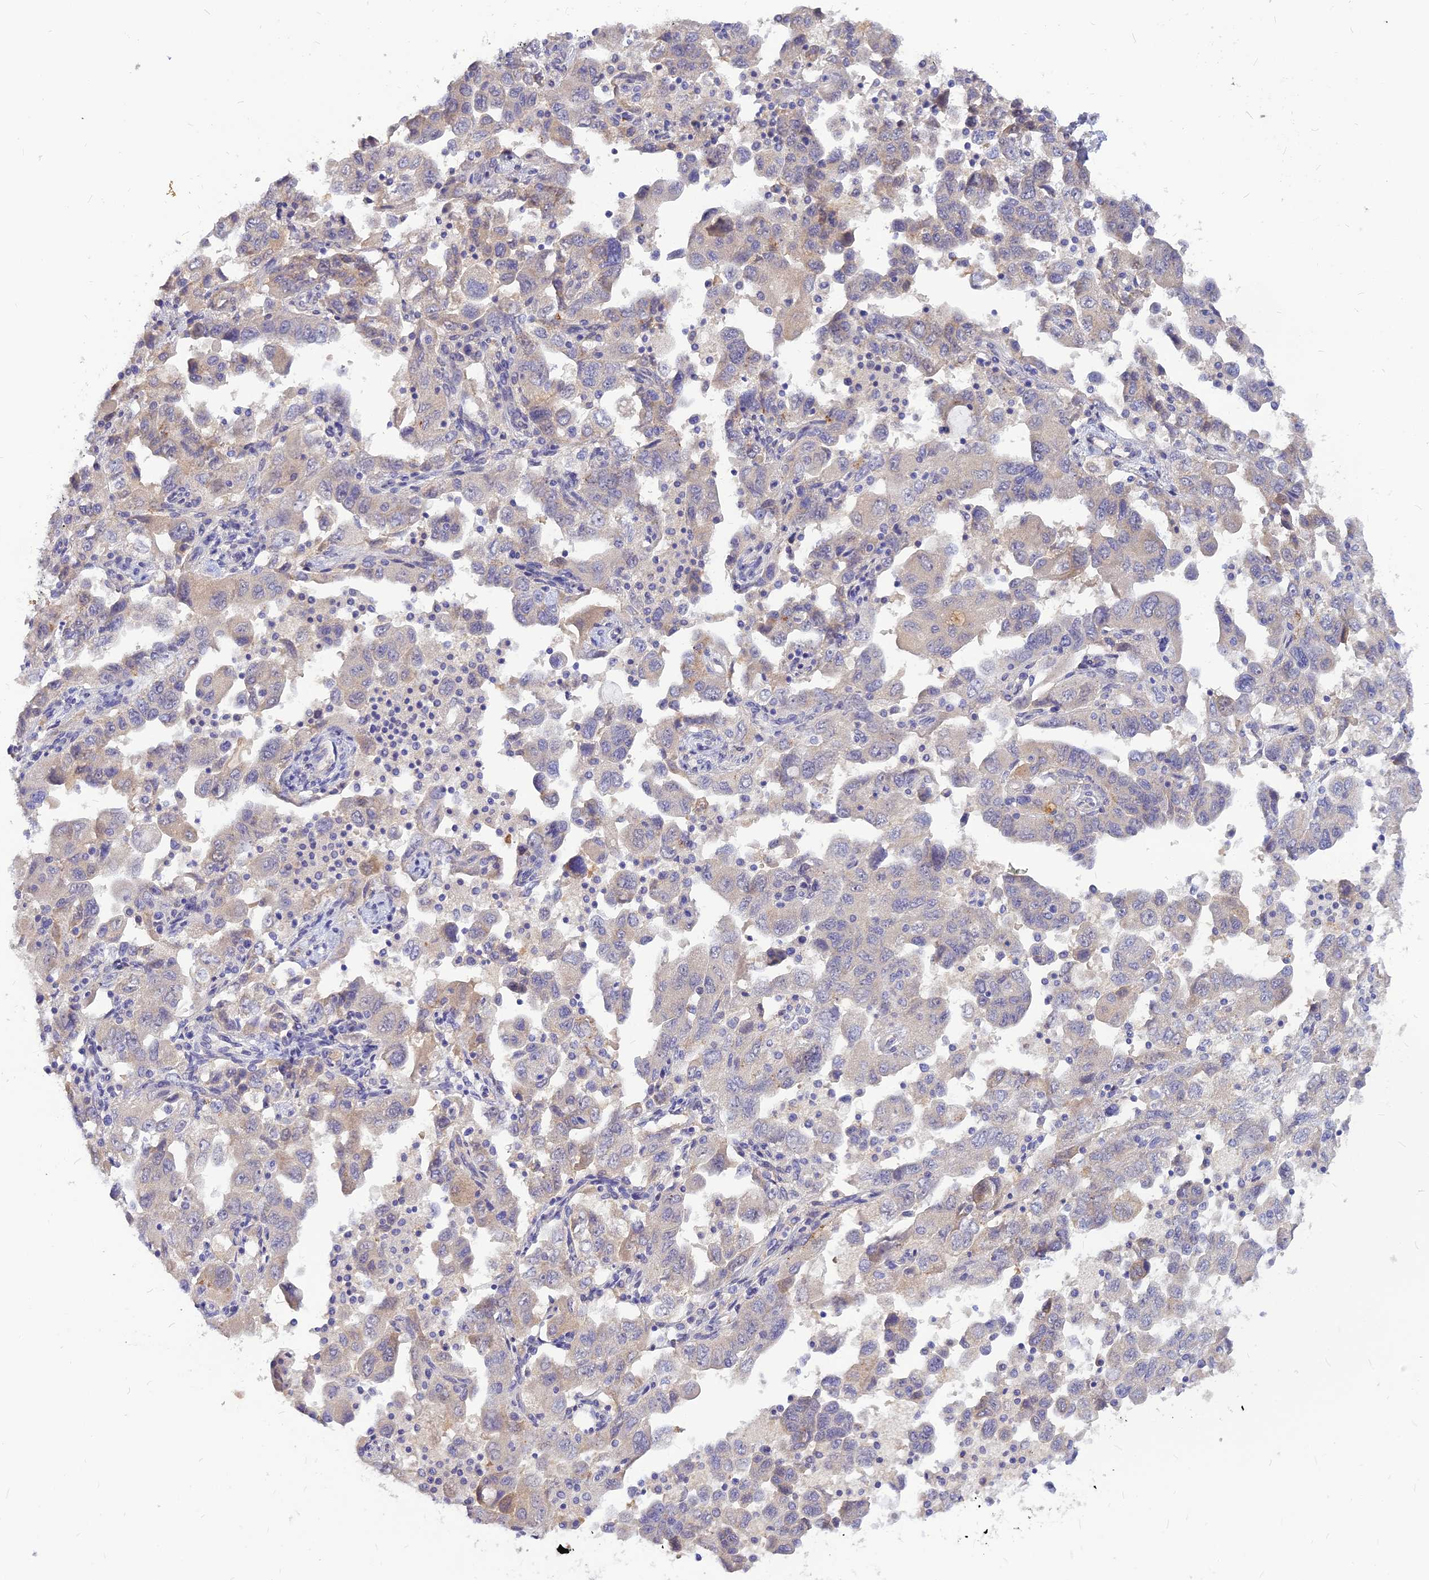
{"staining": {"intensity": "negative", "quantity": "none", "location": "none"}, "tissue": "ovarian cancer", "cell_type": "Tumor cells", "image_type": "cancer", "snomed": [{"axis": "morphology", "description": "Carcinoma, NOS"}, {"axis": "morphology", "description": "Cystadenocarcinoma, serous, NOS"}, {"axis": "topography", "description": "Ovary"}], "caption": "This is an IHC histopathology image of human carcinoma (ovarian). There is no staining in tumor cells.", "gene": "CZIB", "patient": {"sex": "female", "age": 69}}